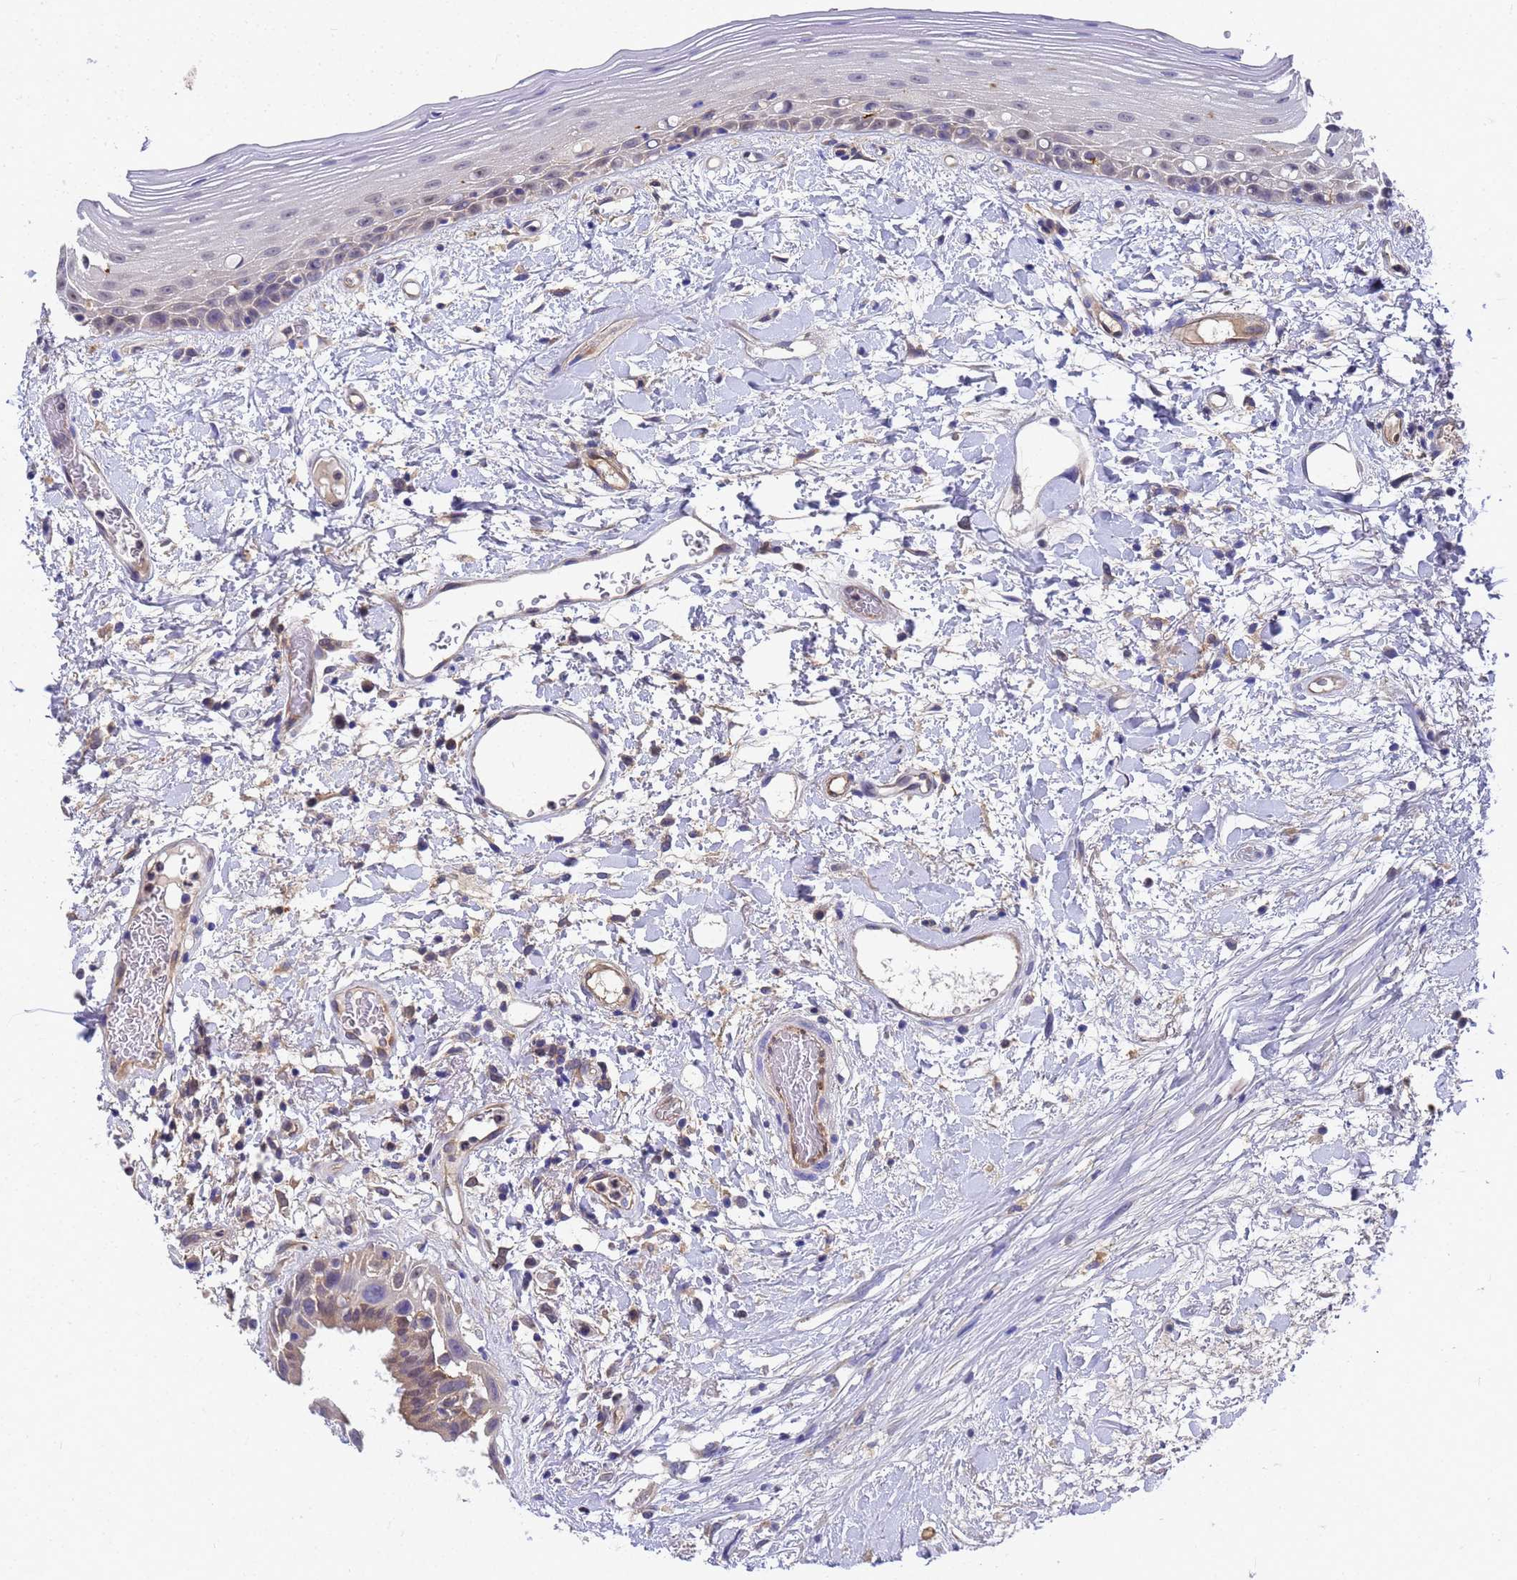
{"staining": {"intensity": "weak", "quantity": "<25%", "location": "nuclear"}, "tissue": "oral mucosa", "cell_type": "Squamous epithelial cells", "image_type": "normal", "snomed": [{"axis": "morphology", "description": "Normal tissue, NOS"}, {"axis": "topography", "description": "Oral tissue"}], "caption": "An image of human oral mucosa is negative for staining in squamous epithelial cells. Brightfield microscopy of IHC stained with DAB (3,3'-diaminobenzidine) (brown) and hematoxylin (blue), captured at high magnification.", "gene": "SLC35E2B", "patient": {"sex": "female", "age": 76}}